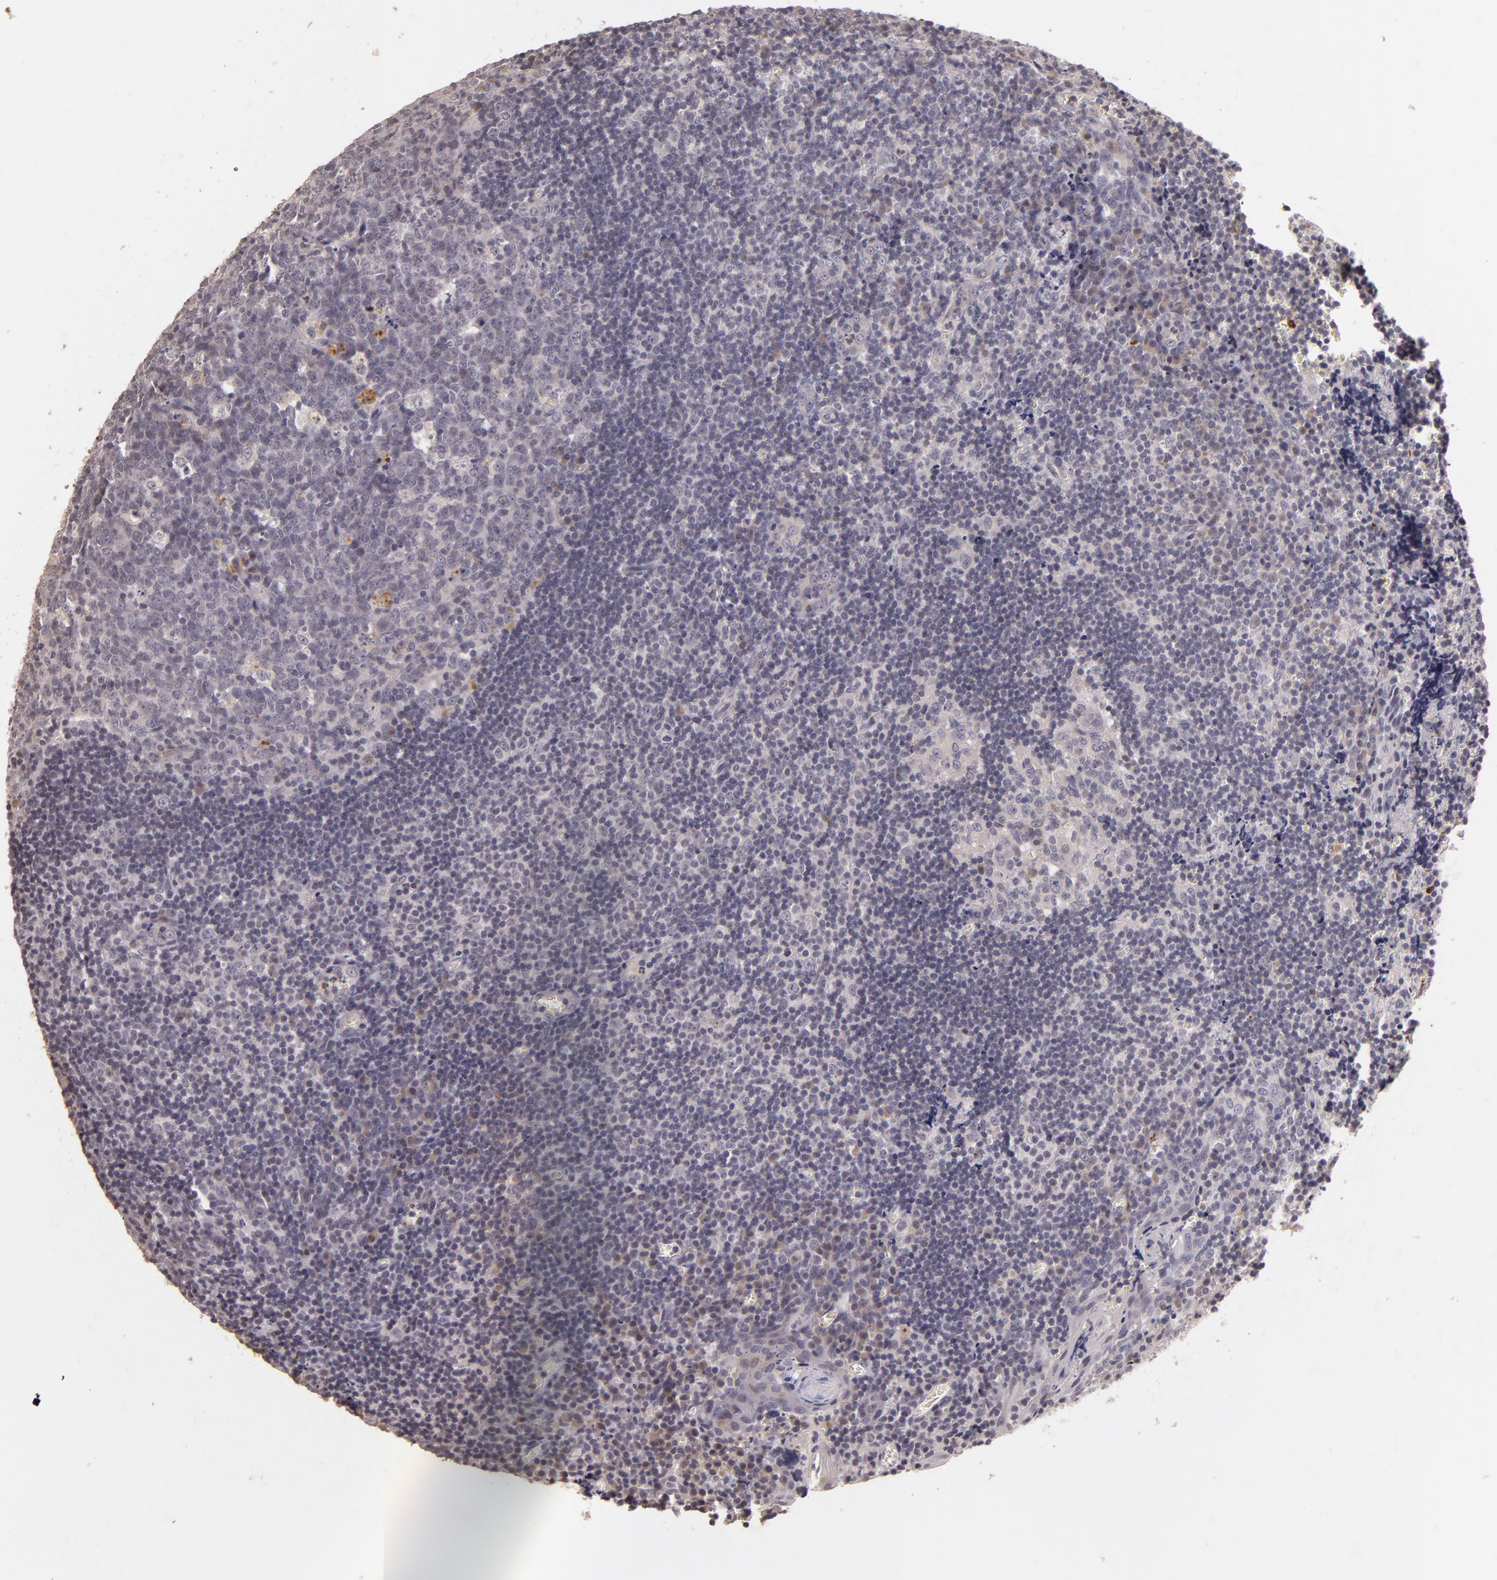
{"staining": {"intensity": "negative", "quantity": "none", "location": "none"}, "tissue": "tonsil", "cell_type": "Germinal center cells", "image_type": "normal", "snomed": [{"axis": "morphology", "description": "Normal tissue, NOS"}, {"axis": "topography", "description": "Tonsil"}], "caption": "Immunohistochemistry (IHC) micrograph of unremarkable tonsil: tonsil stained with DAB (3,3'-diaminobenzidine) demonstrates no significant protein staining in germinal center cells. Nuclei are stained in blue.", "gene": "TFF1", "patient": {"sex": "male", "age": 20}}